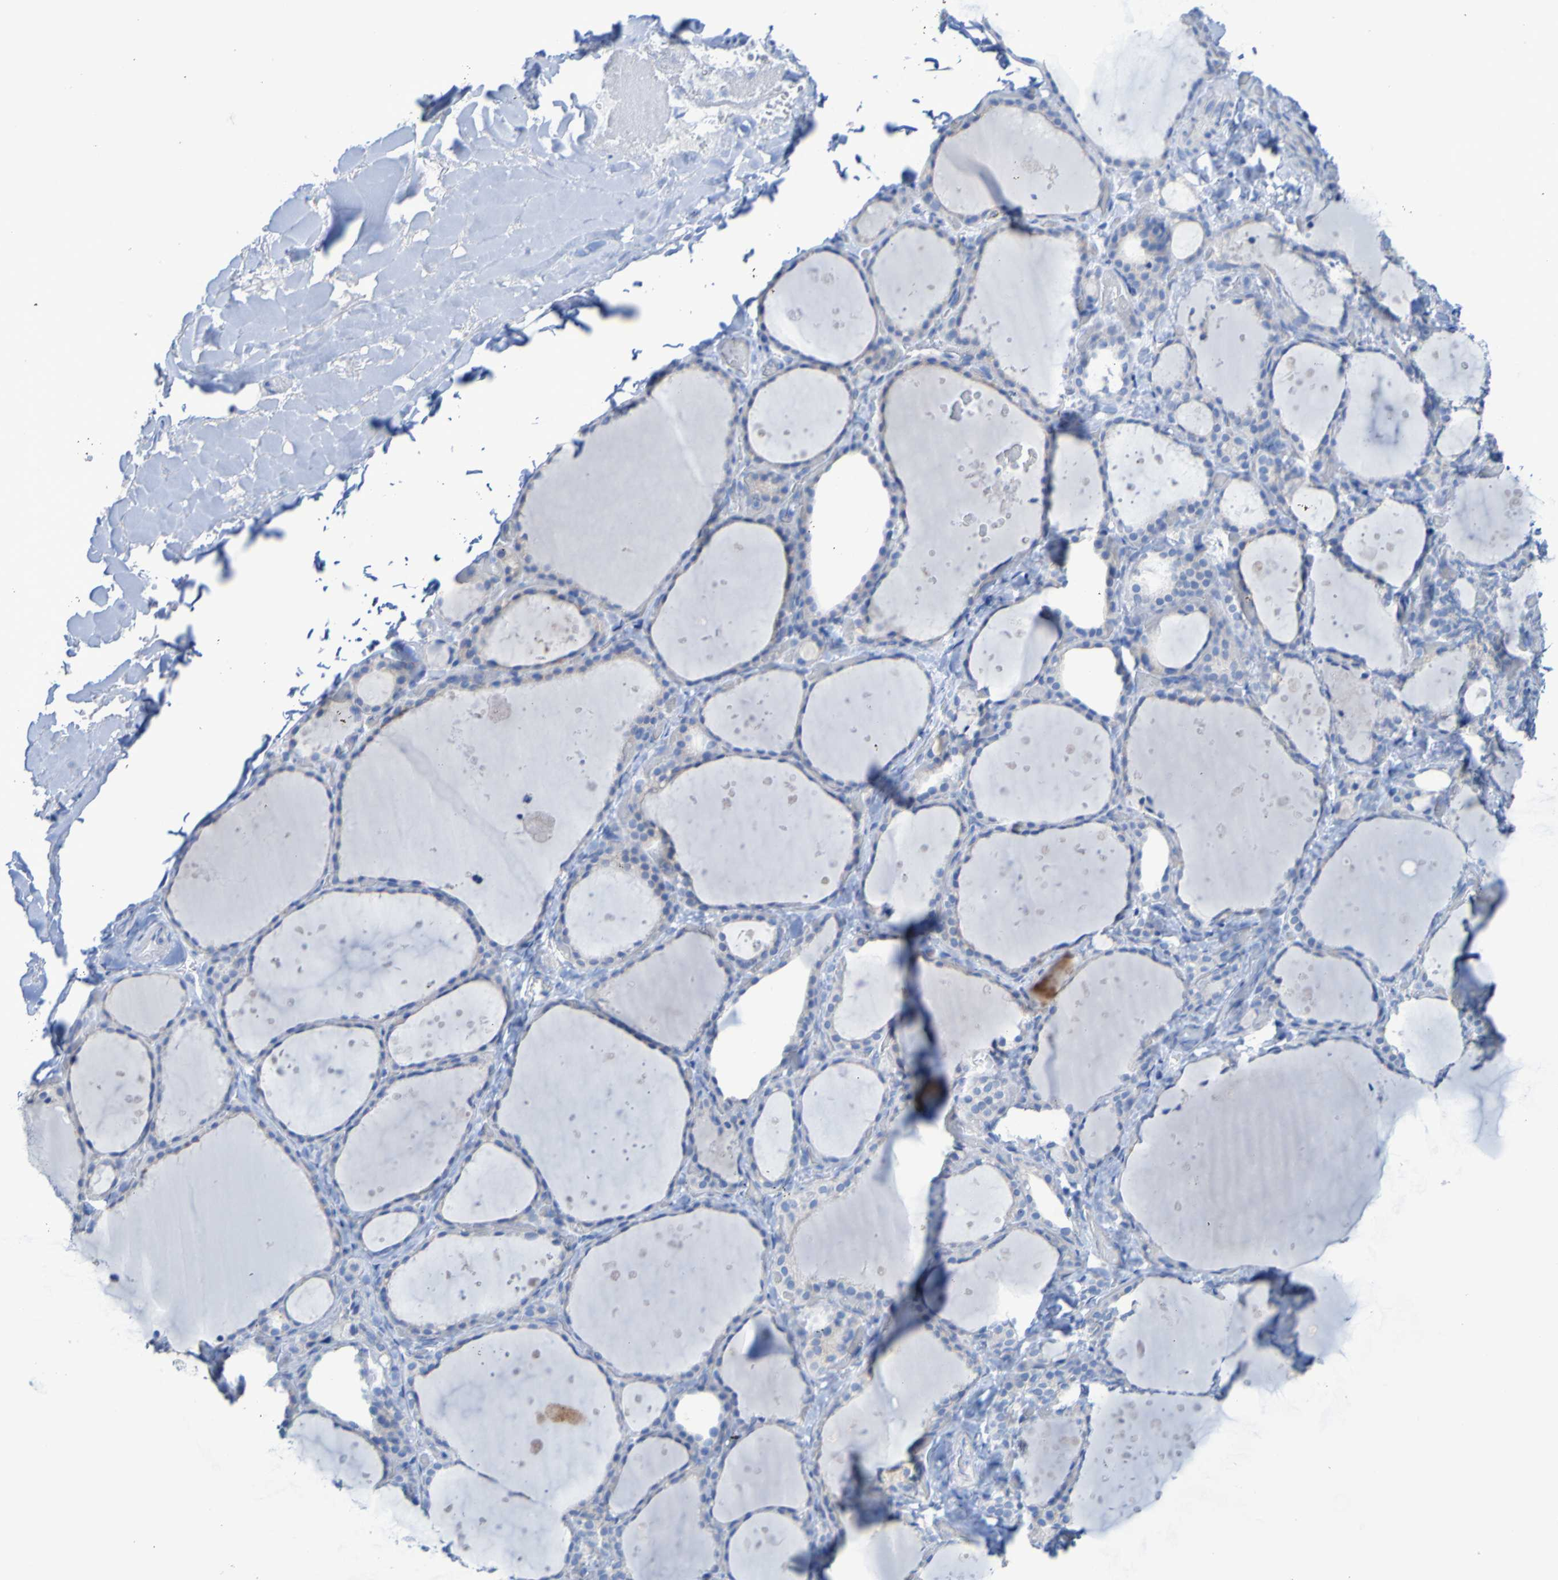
{"staining": {"intensity": "weak", "quantity": "<25%", "location": "cytoplasmic/membranous"}, "tissue": "thyroid gland", "cell_type": "Glandular cells", "image_type": "normal", "snomed": [{"axis": "morphology", "description": "Normal tissue, NOS"}, {"axis": "topography", "description": "Thyroid gland"}], "caption": "Protein analysis of unremarkable thyroid gland shows no significant staining in glandular cells. (Brightfield microscopy of DAB IHC at high magnification).", "gene": "ACMSD", "patient": {"sex": "female", "age": 44}}